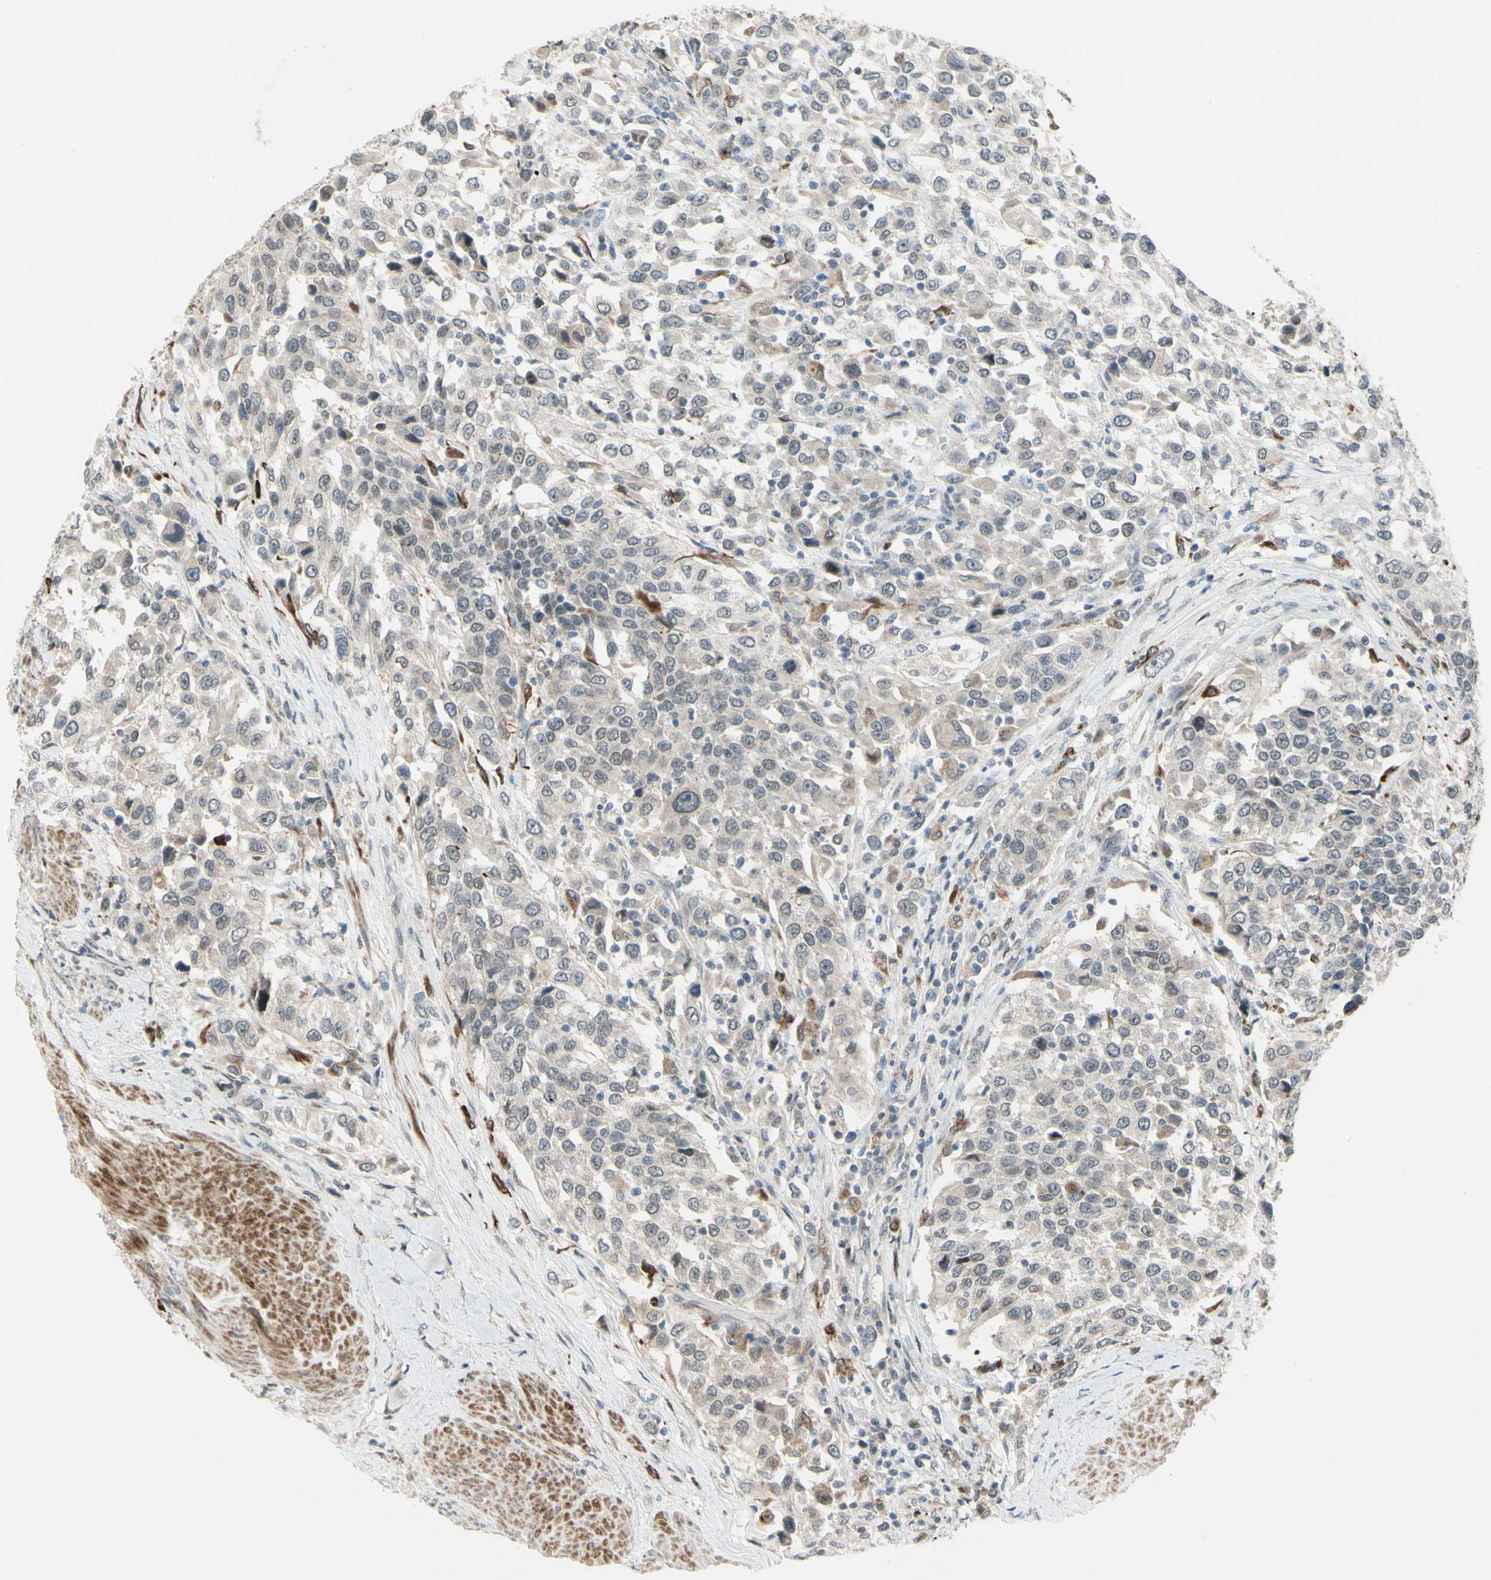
{"staining": {"intensity": "negative", "quantity": "none", "location": "none"}, "tissue": "urothelial cancer", "cell_type": "Tumor cells", "image_type": "cancer", "snomed": [{"axis": "morphology", "description": "Urothelial carcinoma, High grade"}, {"axis": "topography", "description": "Urinary bladder"}], "caption": "A histopathology image of urothelial carcinoma (high-grade) stained for a protein displays no brown staining in tumor cells. Nuclei are stained in blue.", "gene": "FGFR2", "patient": {"sex": "female", "age": 80}}